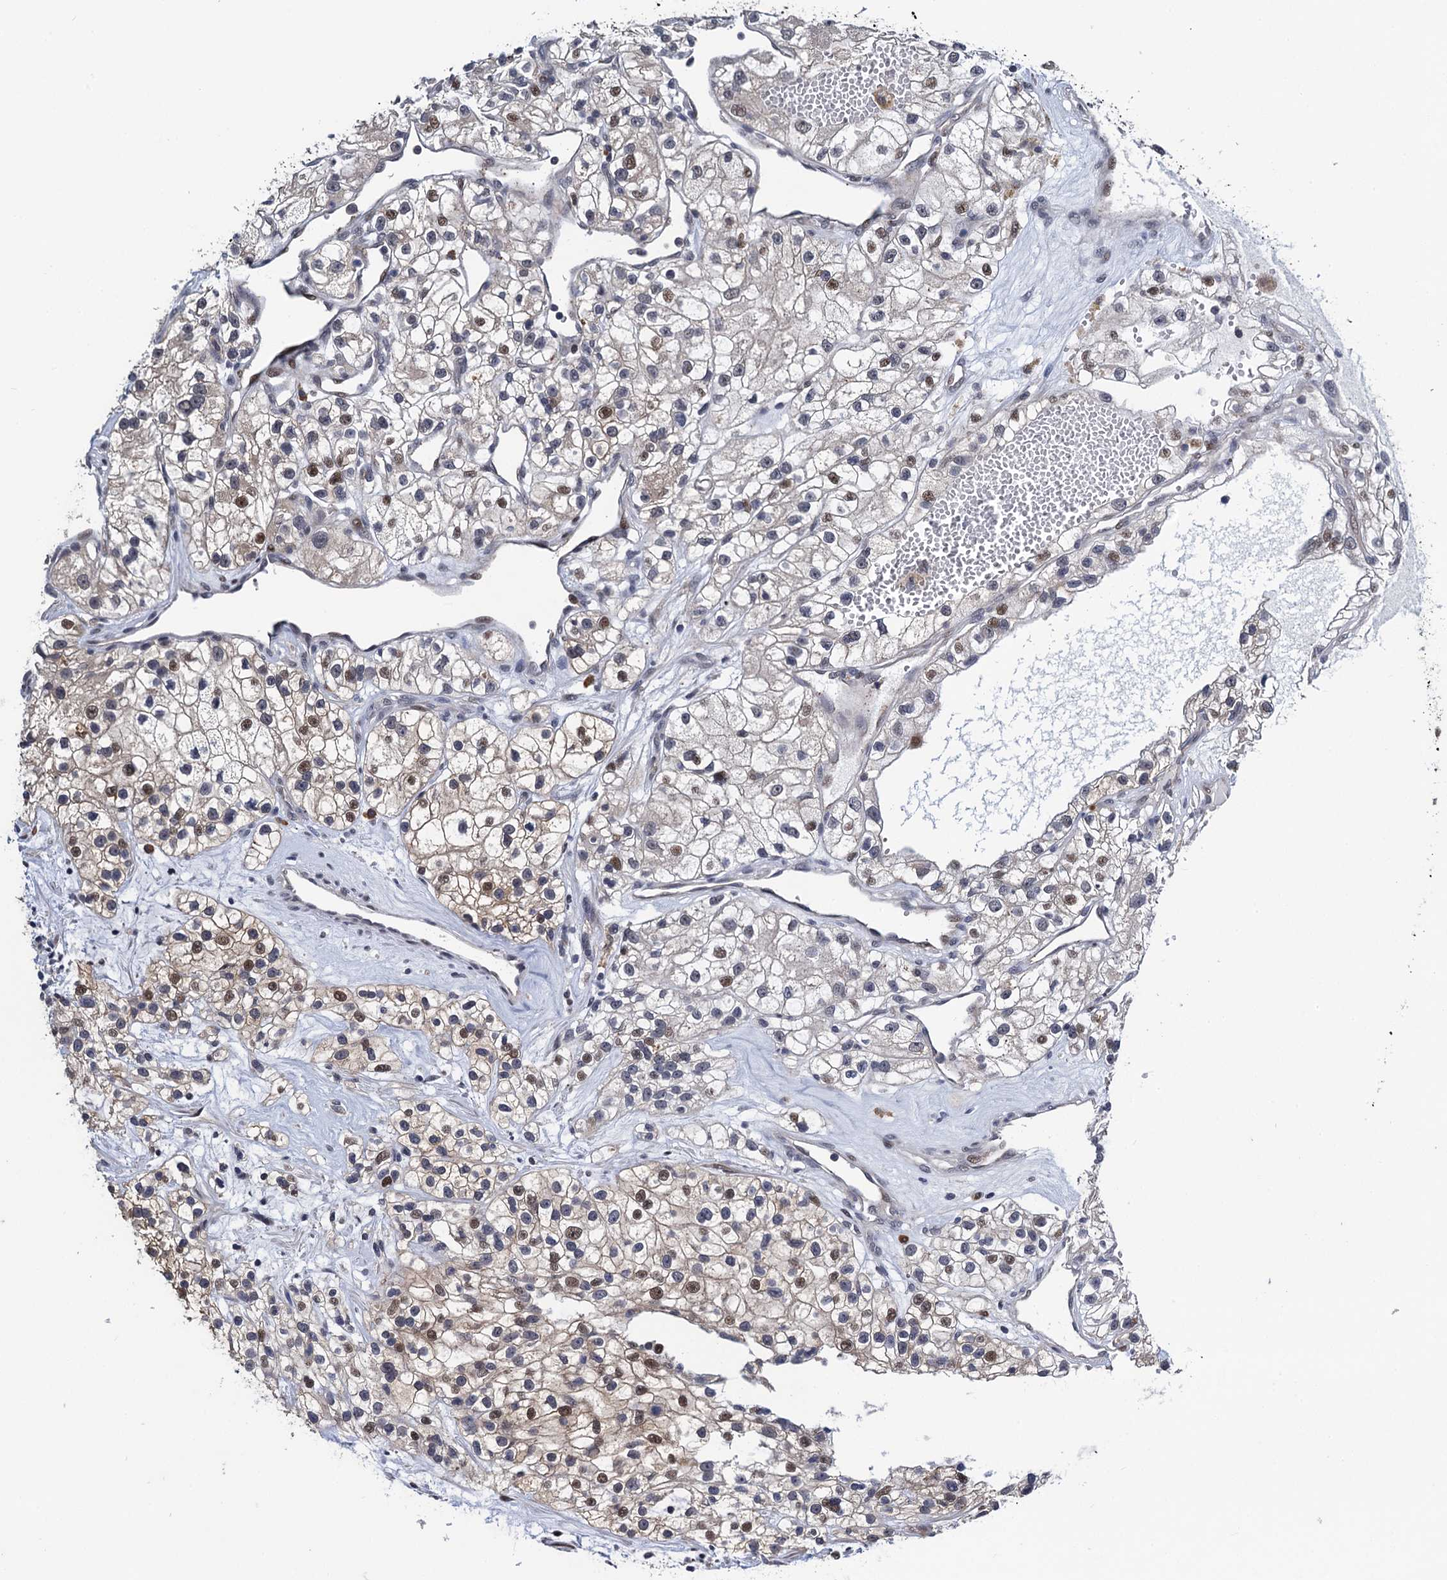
{"staining": {"intensity": "moderate", "quantity": "25%-75%", "location": "nuclear"}, "tissue": "renal cancer", "cell_type": "Tumor cells", "image_type": "cancer", "snomed": [{"axis": "morphology", "description": "Adenocarcinoma, NOS"}, {"axis": "topography", "description": "Kidney"}], "caption": "Protein staining of renal adenocarcinoma tissue demonstrates moderate nuclear positivity in about 25%-75% of tumor cells.", "gene": "FAM222A", "patient": {"sex": "female", "age": 57}}